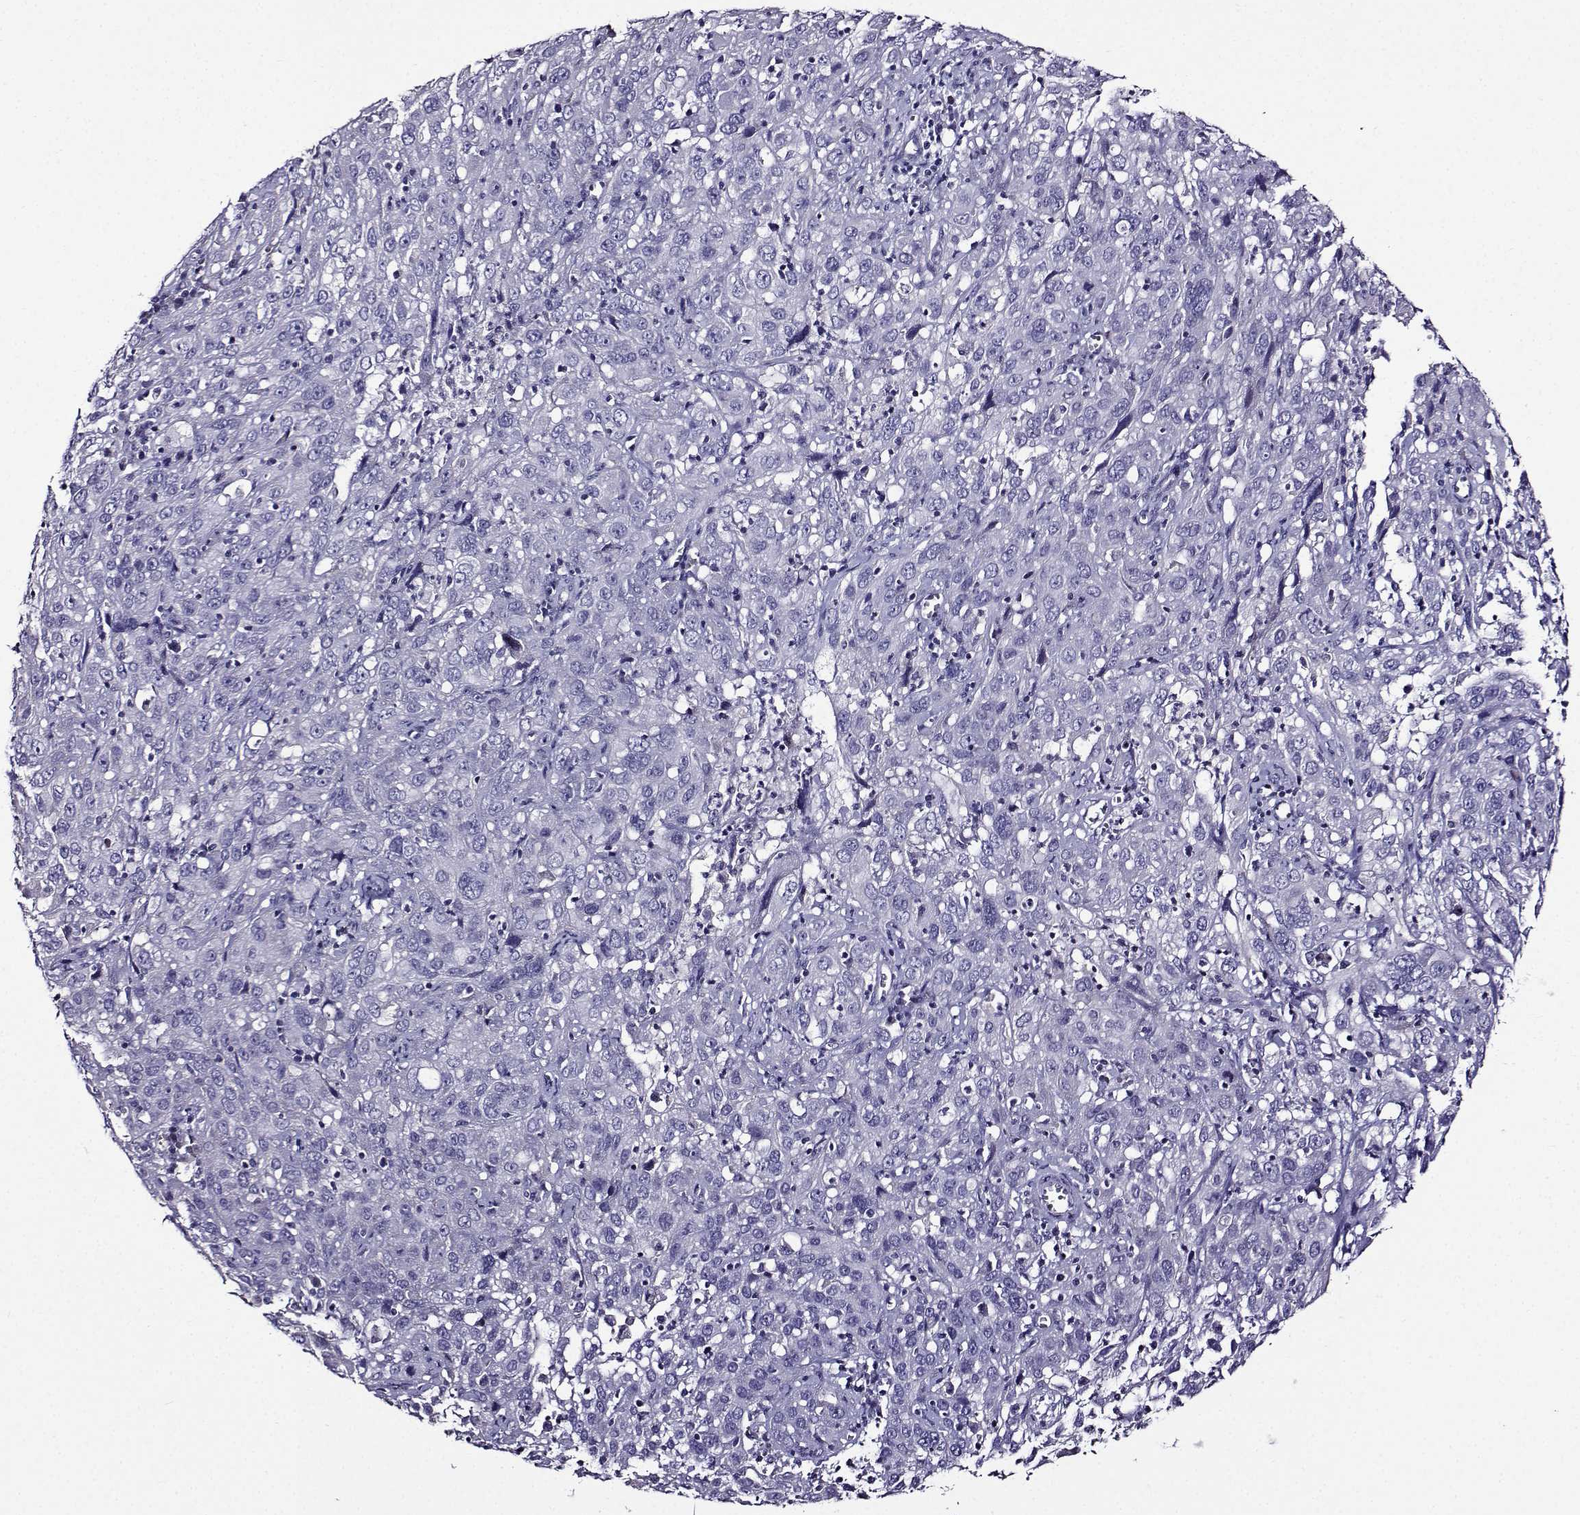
{"staining": {"intensity": "negative", "quantity": "none", "location": "none"}, "tissue": "cervical cancer", "cell_type": "Tumor cells", "image_type": "cancer", "snomed": [{"axis": "morphology", "description": "Squamous cell carcinoma, NOS"}, {"axis": "topography", "description": "Cervix"}], "caption": "Immunohistochemistry (IHC) histopathology image of cervical cancer (squamous cell carcinoma) stained for a protein (brown), which demonstrates no positivity in tumor cells. (DAB IHC visualized using brightfield microscopy, high magnification).", "gene": "TMEM266", "patient": {"sex": "female", "age": 32}}